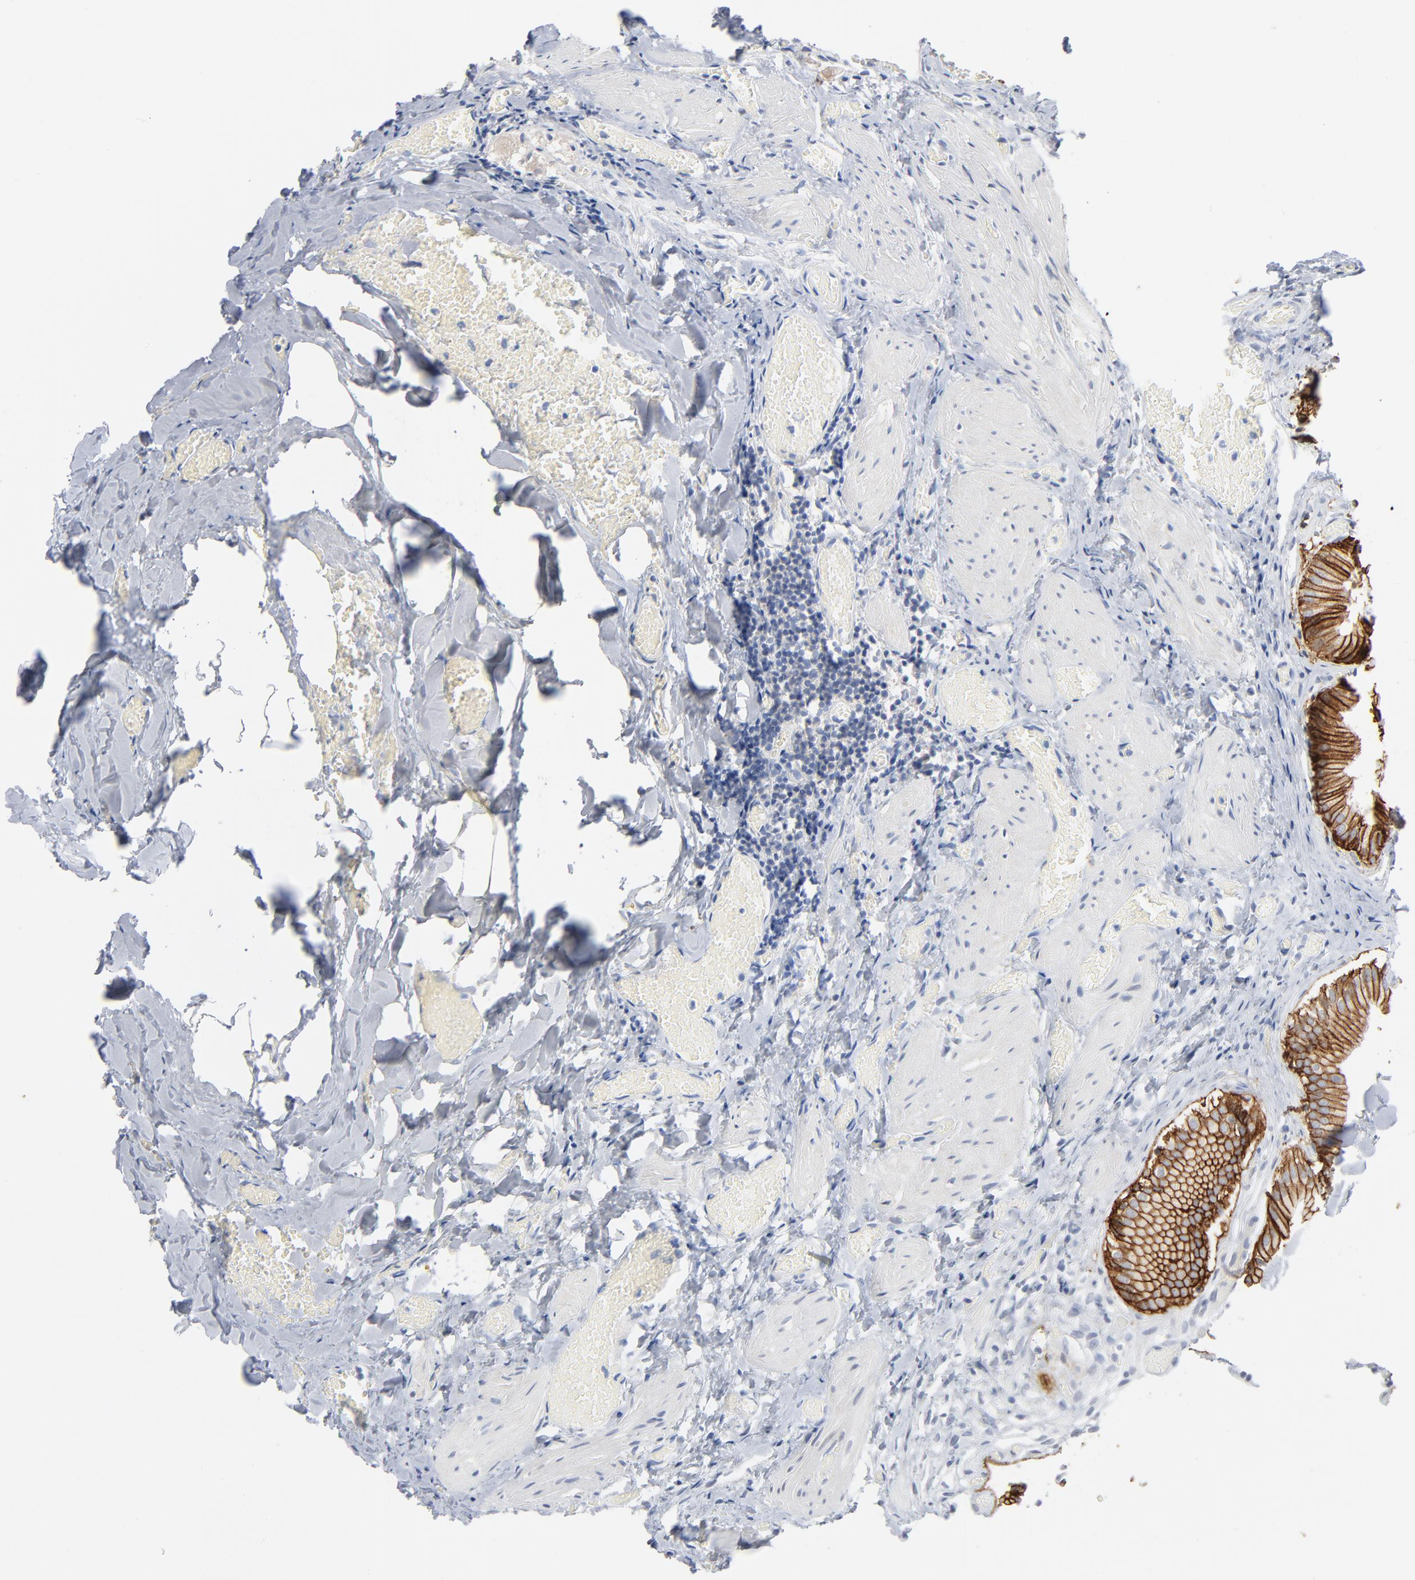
{"staining": {"intensity": "moderate", "quantity": ">75%", "location": "cytoplasmic/membranous"}, "tissue": "gallbladder", "cell_type": "Glandular cells", "image_type": "normal", "snomed": [{"axis": "morphology", "description": "Normal tissue, NOS"}, {"axis": "topography", "description": "Gallbladder"}], "caption": "Gallbladder stained with a brown dye exhibits moderate cytoplasmic/membranous positive staining in approximately >75% of glandular cells.", "gene": "EPCAM", "patient": {"sex": "male", "age": 65}}